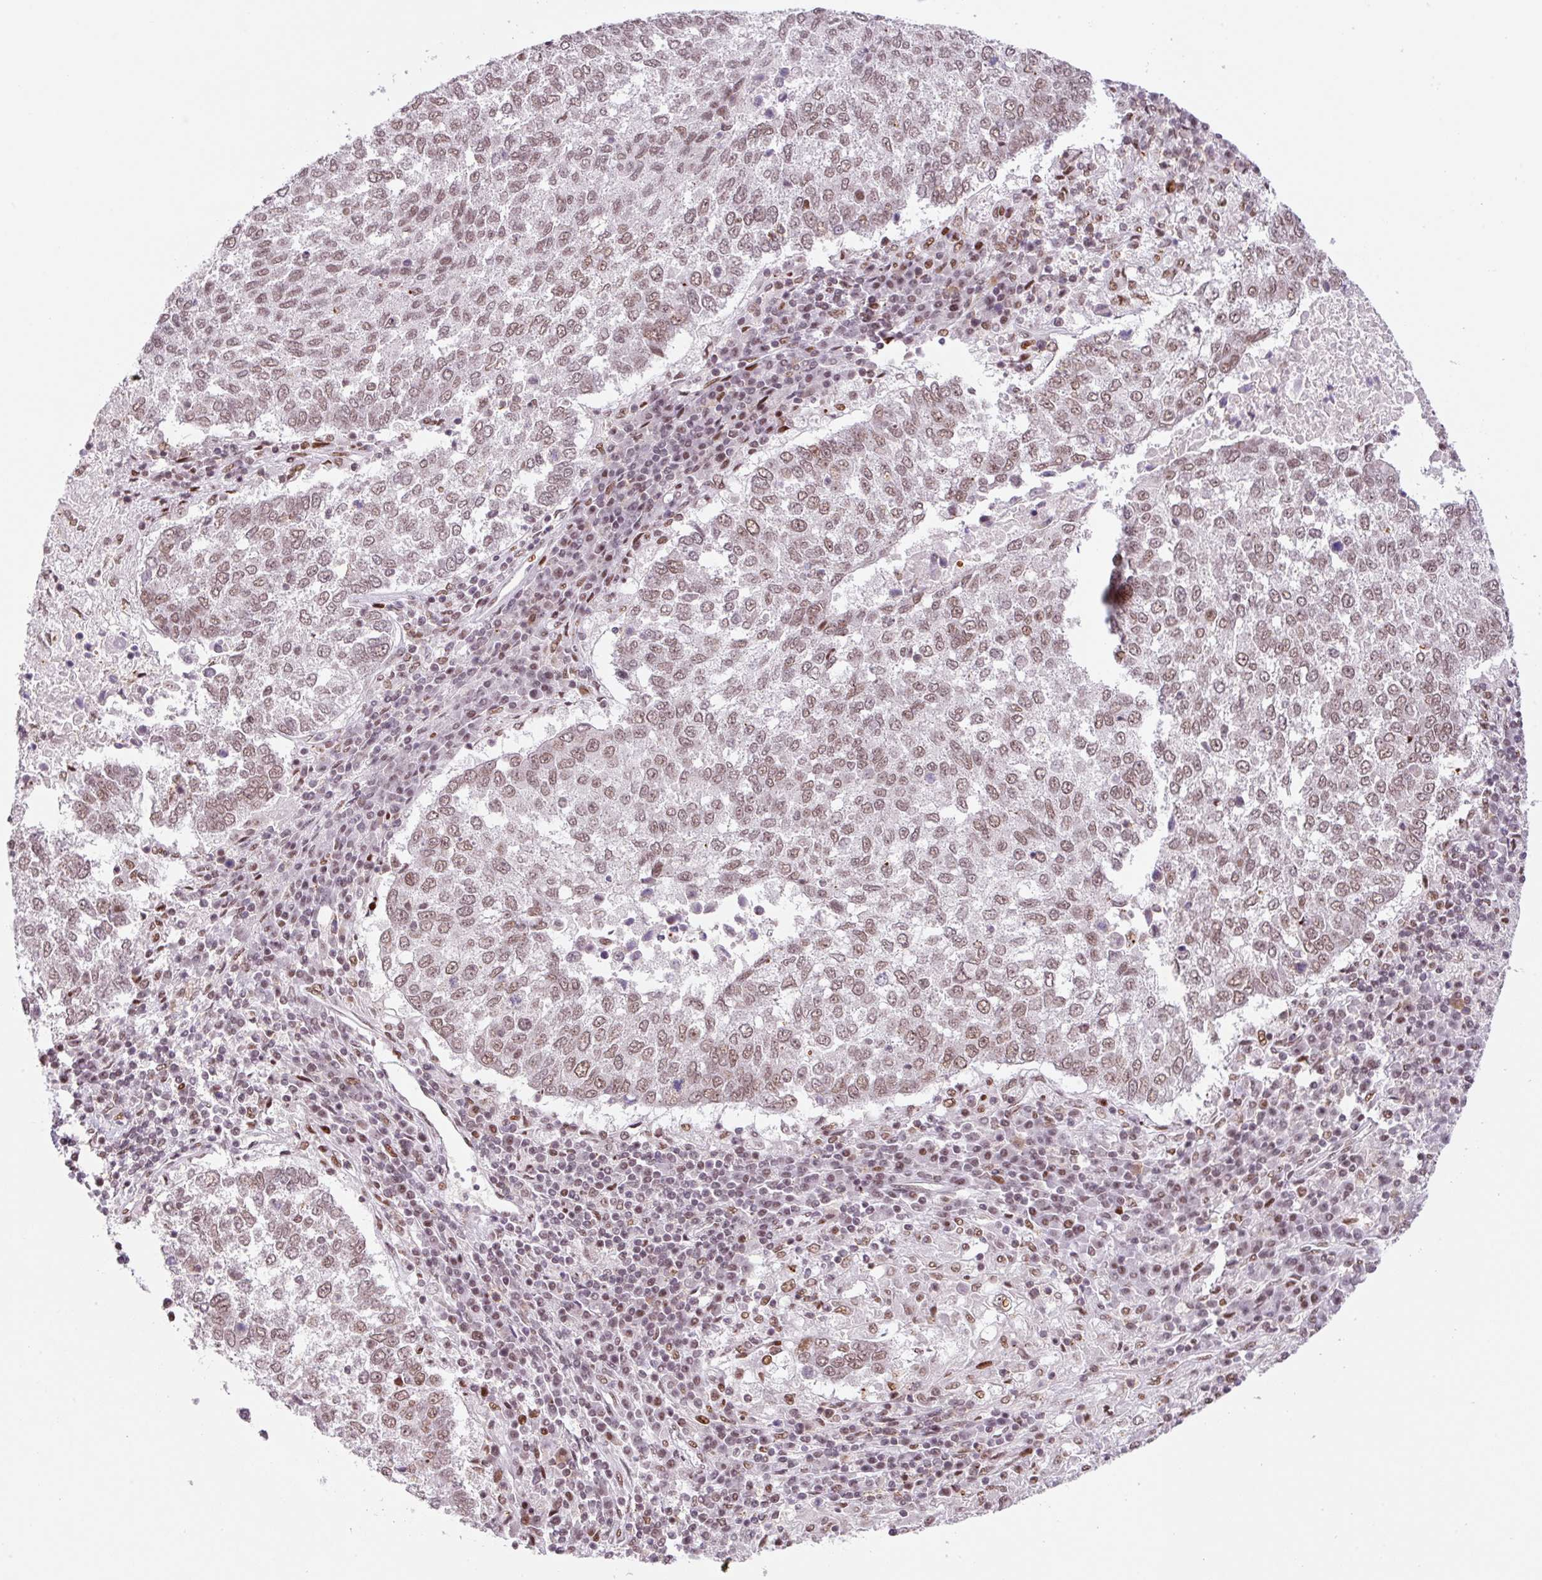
{"staining": {"intensity": "moderate", "quantity": ">75%", "location": "nuclear"}, "tissue": "lung cancer", "cell_type": "Tumor cells", "image_type": "cancer", "snomed": [{"axis": "morphology", "description": "Squamous cell carcinoma, NOS"}, {"axis": "topography", "description": "Lung"}], "caption": "Immunohistochemical staining of lung squamous cell carcinoma shows medium levels of moderate nuclear staining in about >75% of tumor cells. The protein is stained brown, and the nuclei are stained in blue (DAB IHC with brightfield microscopy, high magnification).", "gene": "CCNL2", "patient": {"sex": "male", "age": 73}}